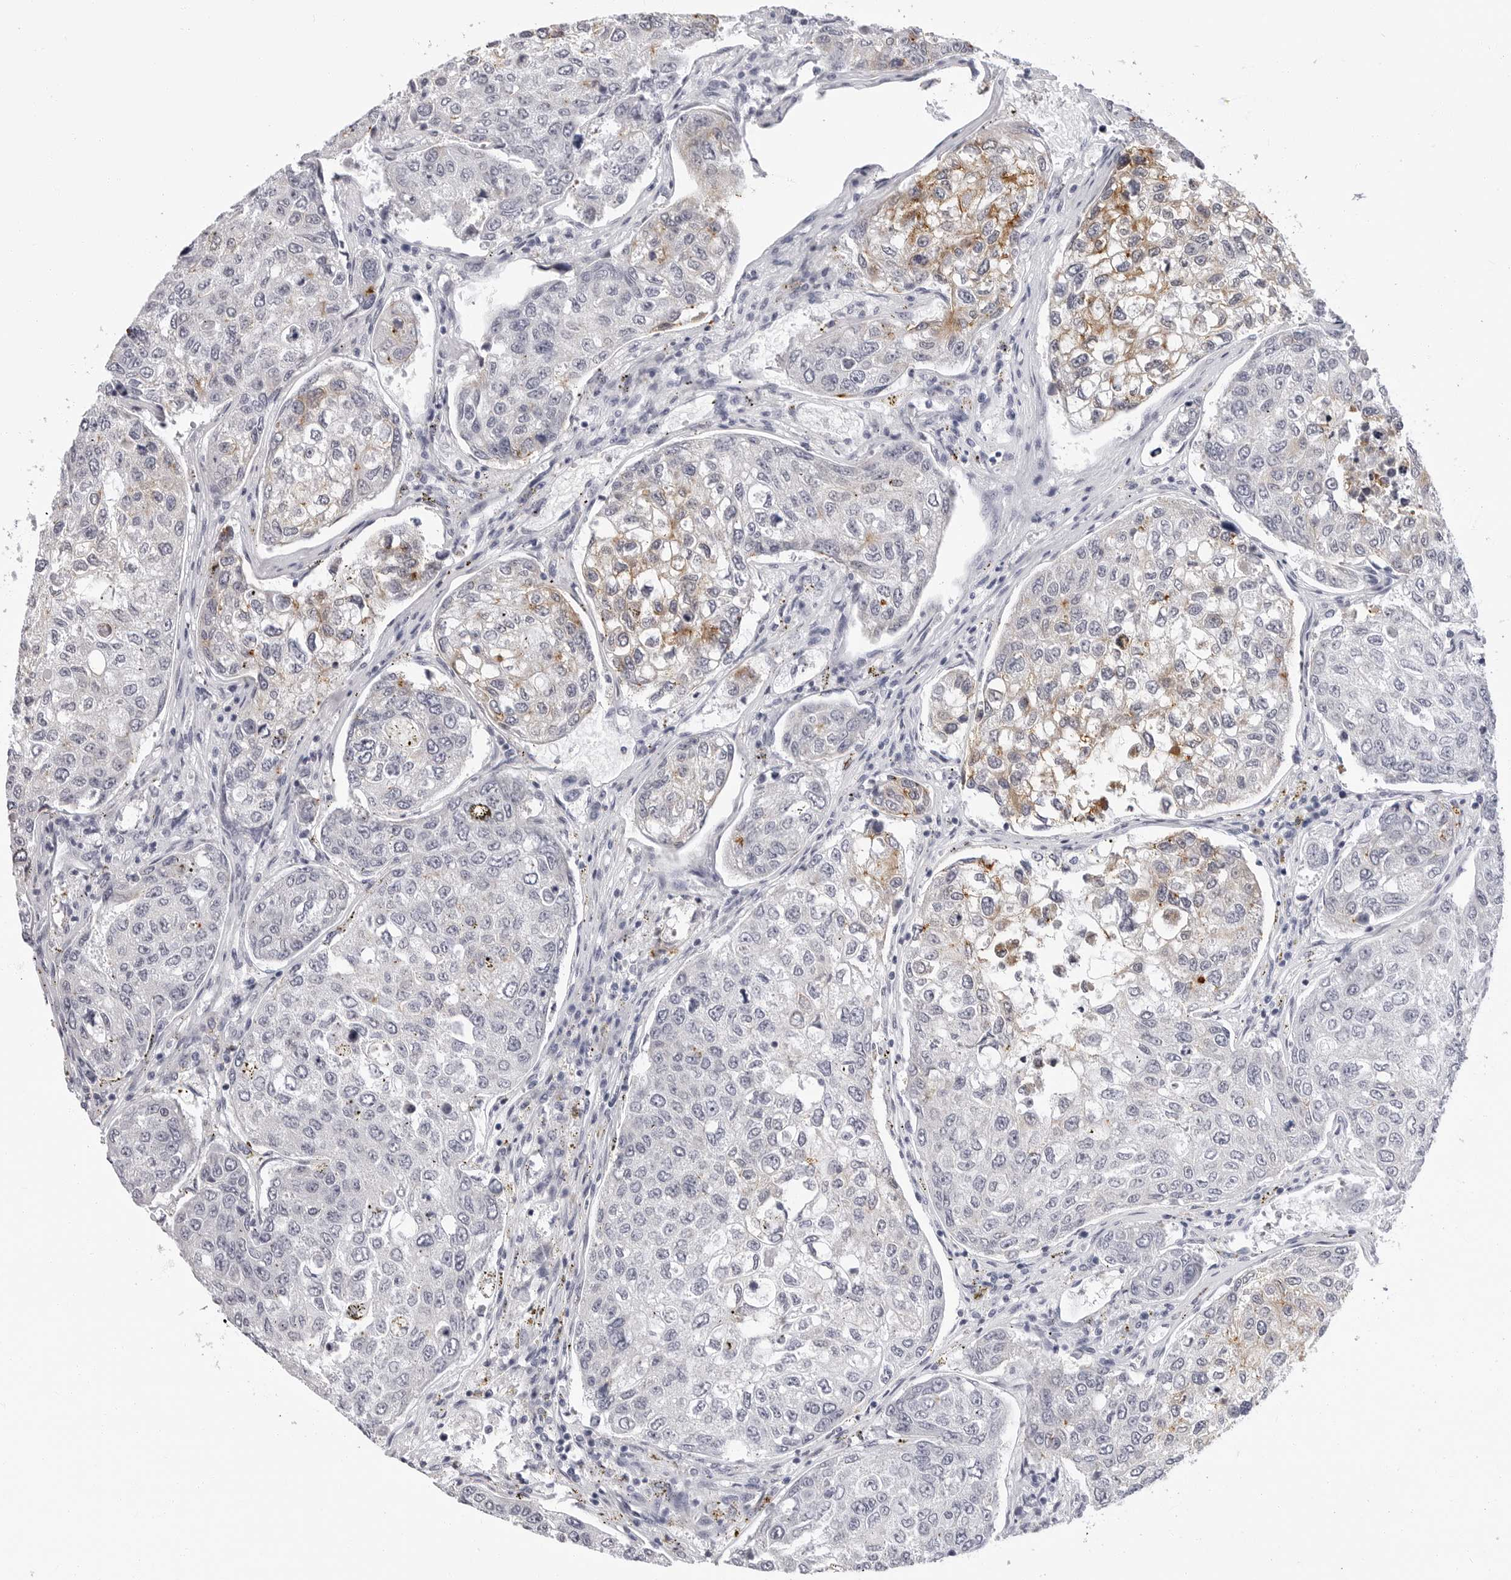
{"staining": {"intensity": "moderate", "quantity": "<25%", "location": "cytoplasmic/membranous"}, "tissue": "urothelial cancer", "cell_type": "Tumor cells", "image_type": "cancer", "snomed": [{"axis": "morphology", "description": "Urothelial carcinoma, High grade"}, {"axis": "topography", "description": "Lymph node"}, {"axis": "topography", "description": "Urinary bladder"}], "caption": "A histopathology image of human urothelial carcinoma (high-grade) stained for a protein shows moderate cytoplasmic/membranous brown staining in tumor cells.", "gene": "ERICH3", "patient": {"sex": "male", "age": 51}}